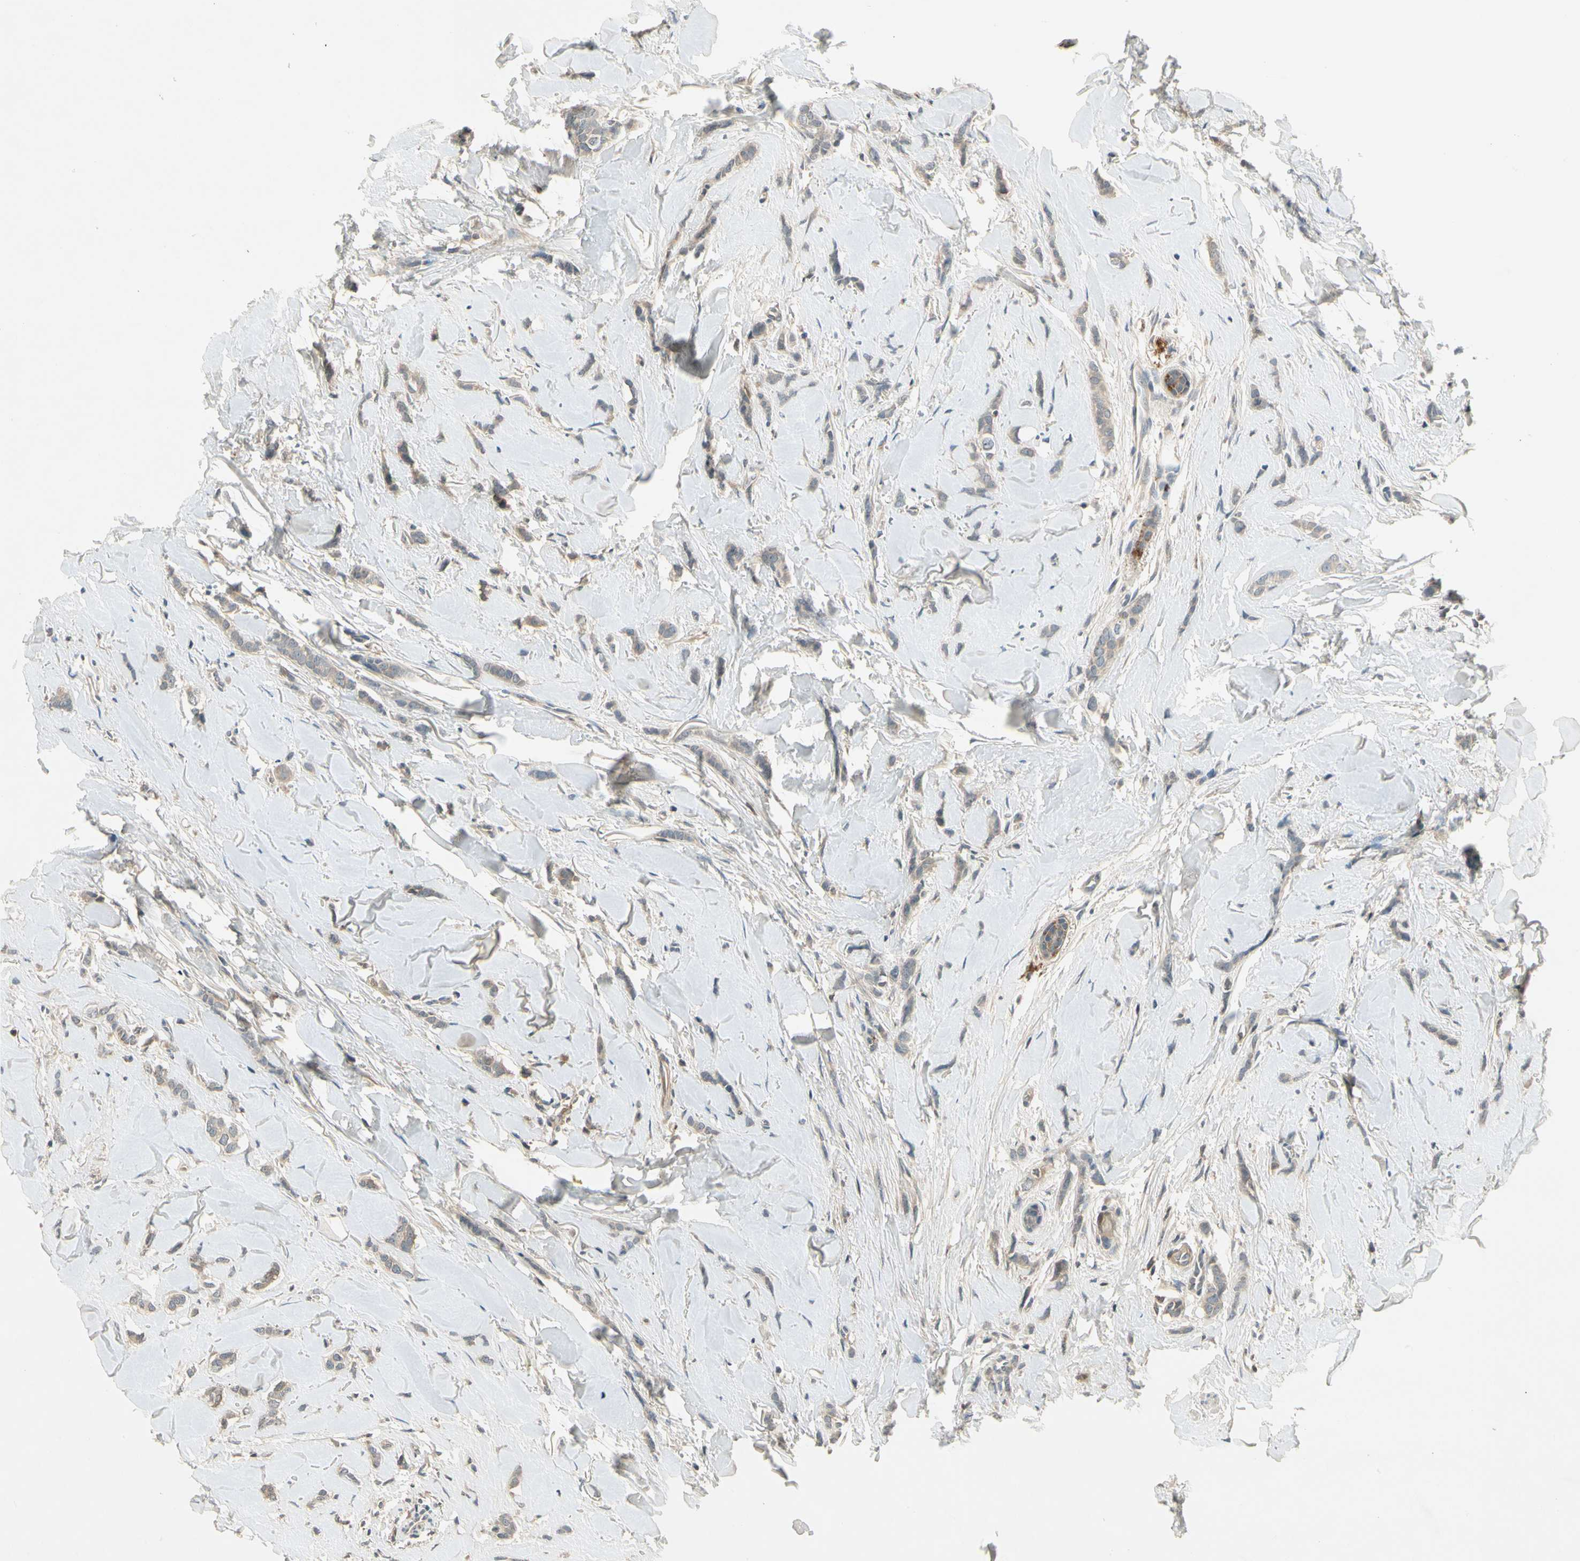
{"staining": {"intensity": "weak", "quantity": "25%-75%", "location": "cytoplasmic/membranous"}, "tissue": "breast cancer", "cell_type": "Tumor cells", "image_type": "cancer", "snomed": [{"axis": "morphology", "description": "Lobular carcinoma"}, {"axis": "topography", "description": "Skin"}, {"axis": "topography", "description": "Breast"}], "caption": "Weak cytoplasmic/membranous protein expression is present in approximately 25%-75% of tumor cells in breast cancer (lobular carcinoma).", "gene": "CCL4", "patient": {"sex": "female", "age": 46}}